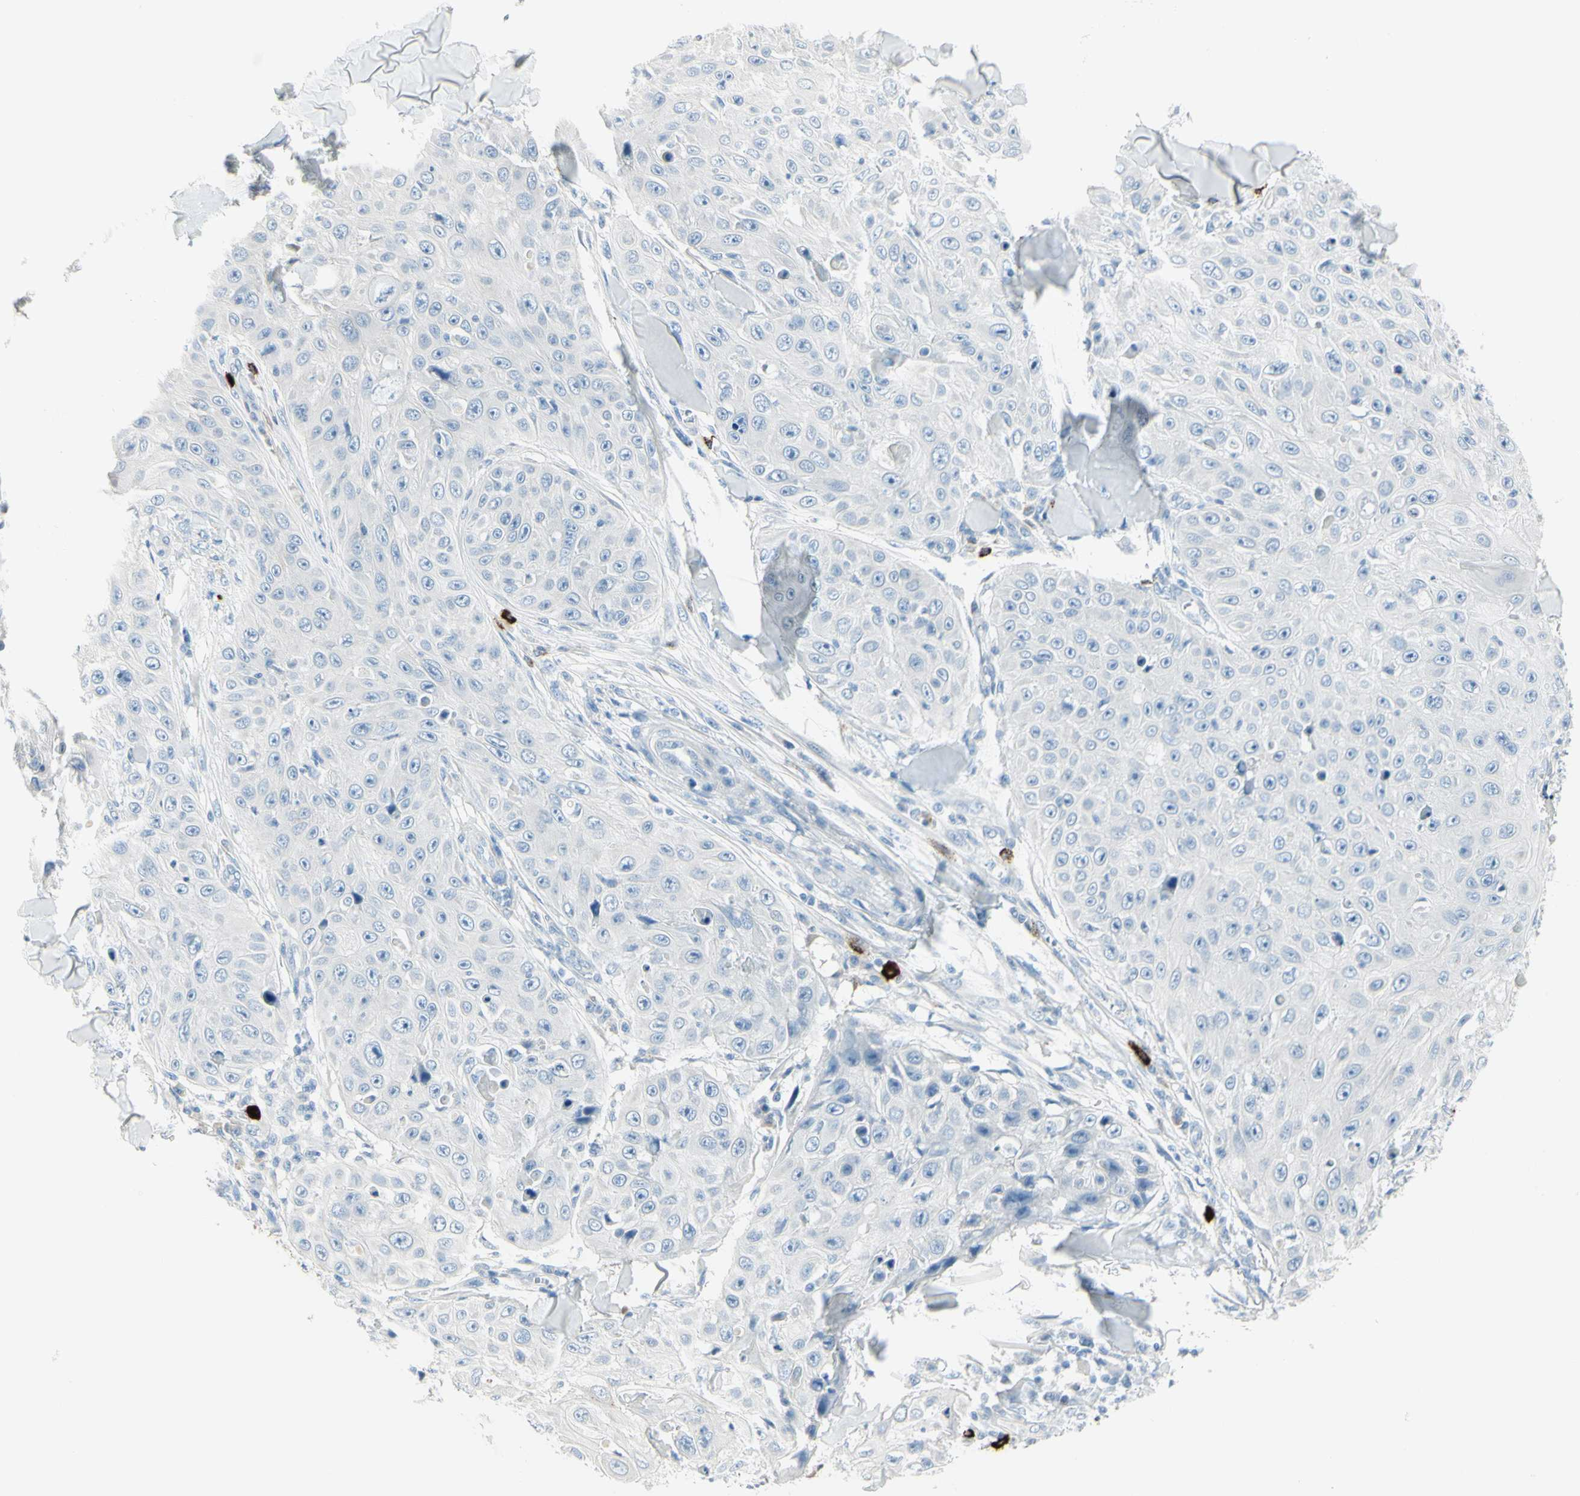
{"staining": {"intensity": "negative", "quantity": "none", "location": "none"}, "tissue": "skin cancer", "cell_type": "Tumor cells", "image_type": "cancer", "snomed": [{"axis": "morphology", "description": "Squamous cell carcinoma, NOS"}, {"axis": "topography", "description": "Skin"}], "caption": "DAB (3,3'-diaminobenzidine) immunohistochemical staining of skin squamous cell carcinoma shows no significant positivity in tumor cells. Nuclei are stained in blue.", "gene": "DLG4", "patient": {"sex": "male", "age": 86}}